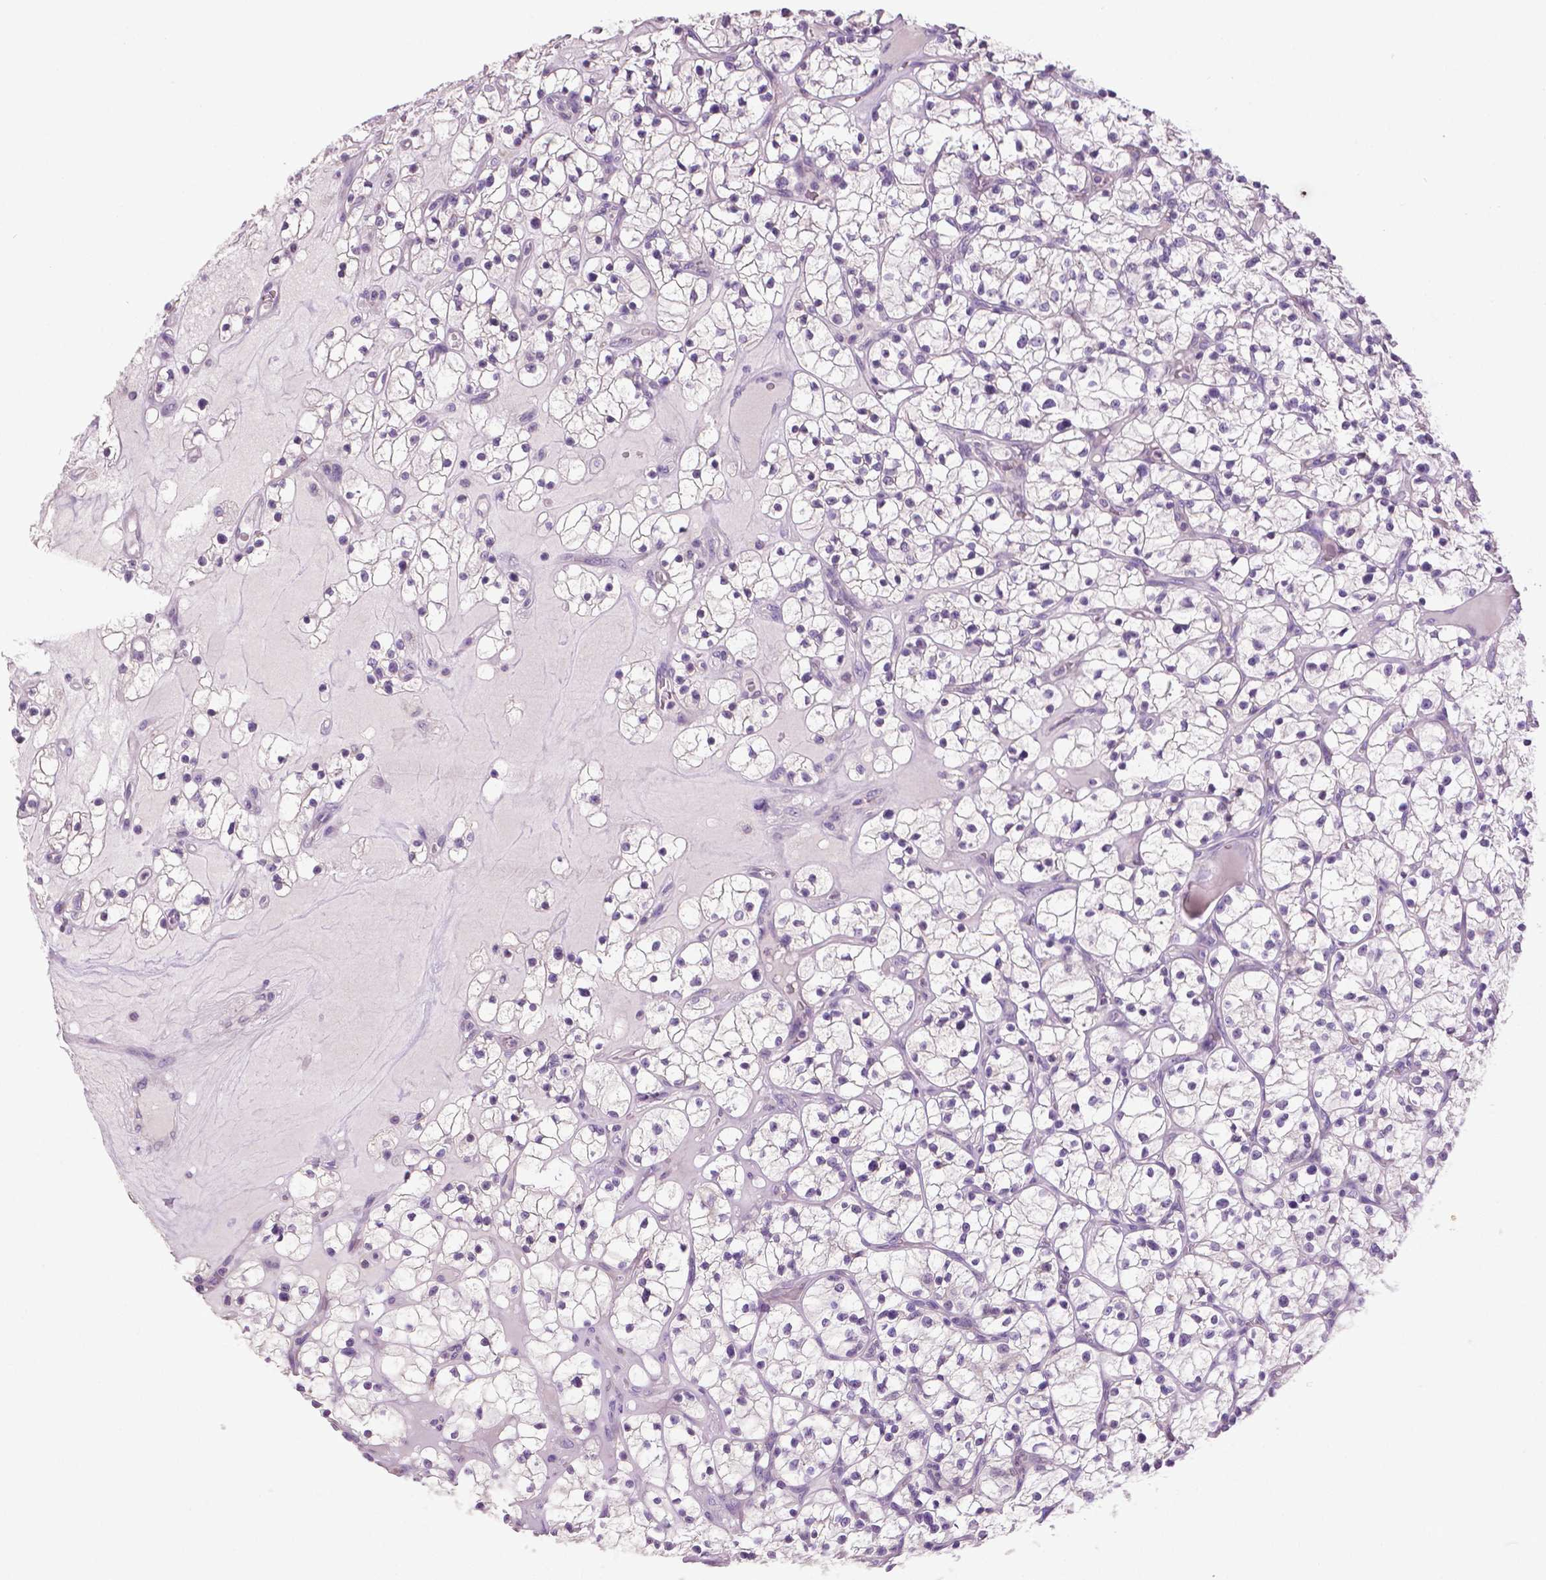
{"staining": {"intensity": "negative", "quantity": "none", "location": "none"}, "tissue": "renal cancer", "cell_type": "Tumor cells", "image_type": "cancer", "snomed": [{"axis": "morphology", "description": "Adenocarcinoma, NOS"}, {"axis": "topography", "description": "Kidney"}], "caption": "A high-resolution micrograph shows immunohistochemistry staining of renal adenocarcinoma, which exhibits no significant expression in tumor cells. The staining is performed using DAB (3,3'-diaminobenzidine) brown chromogen with nuclei counter-stained in using hematoxylin.", "gene": "DNAH12", "patient": {"sex": "female", "age": 64}}